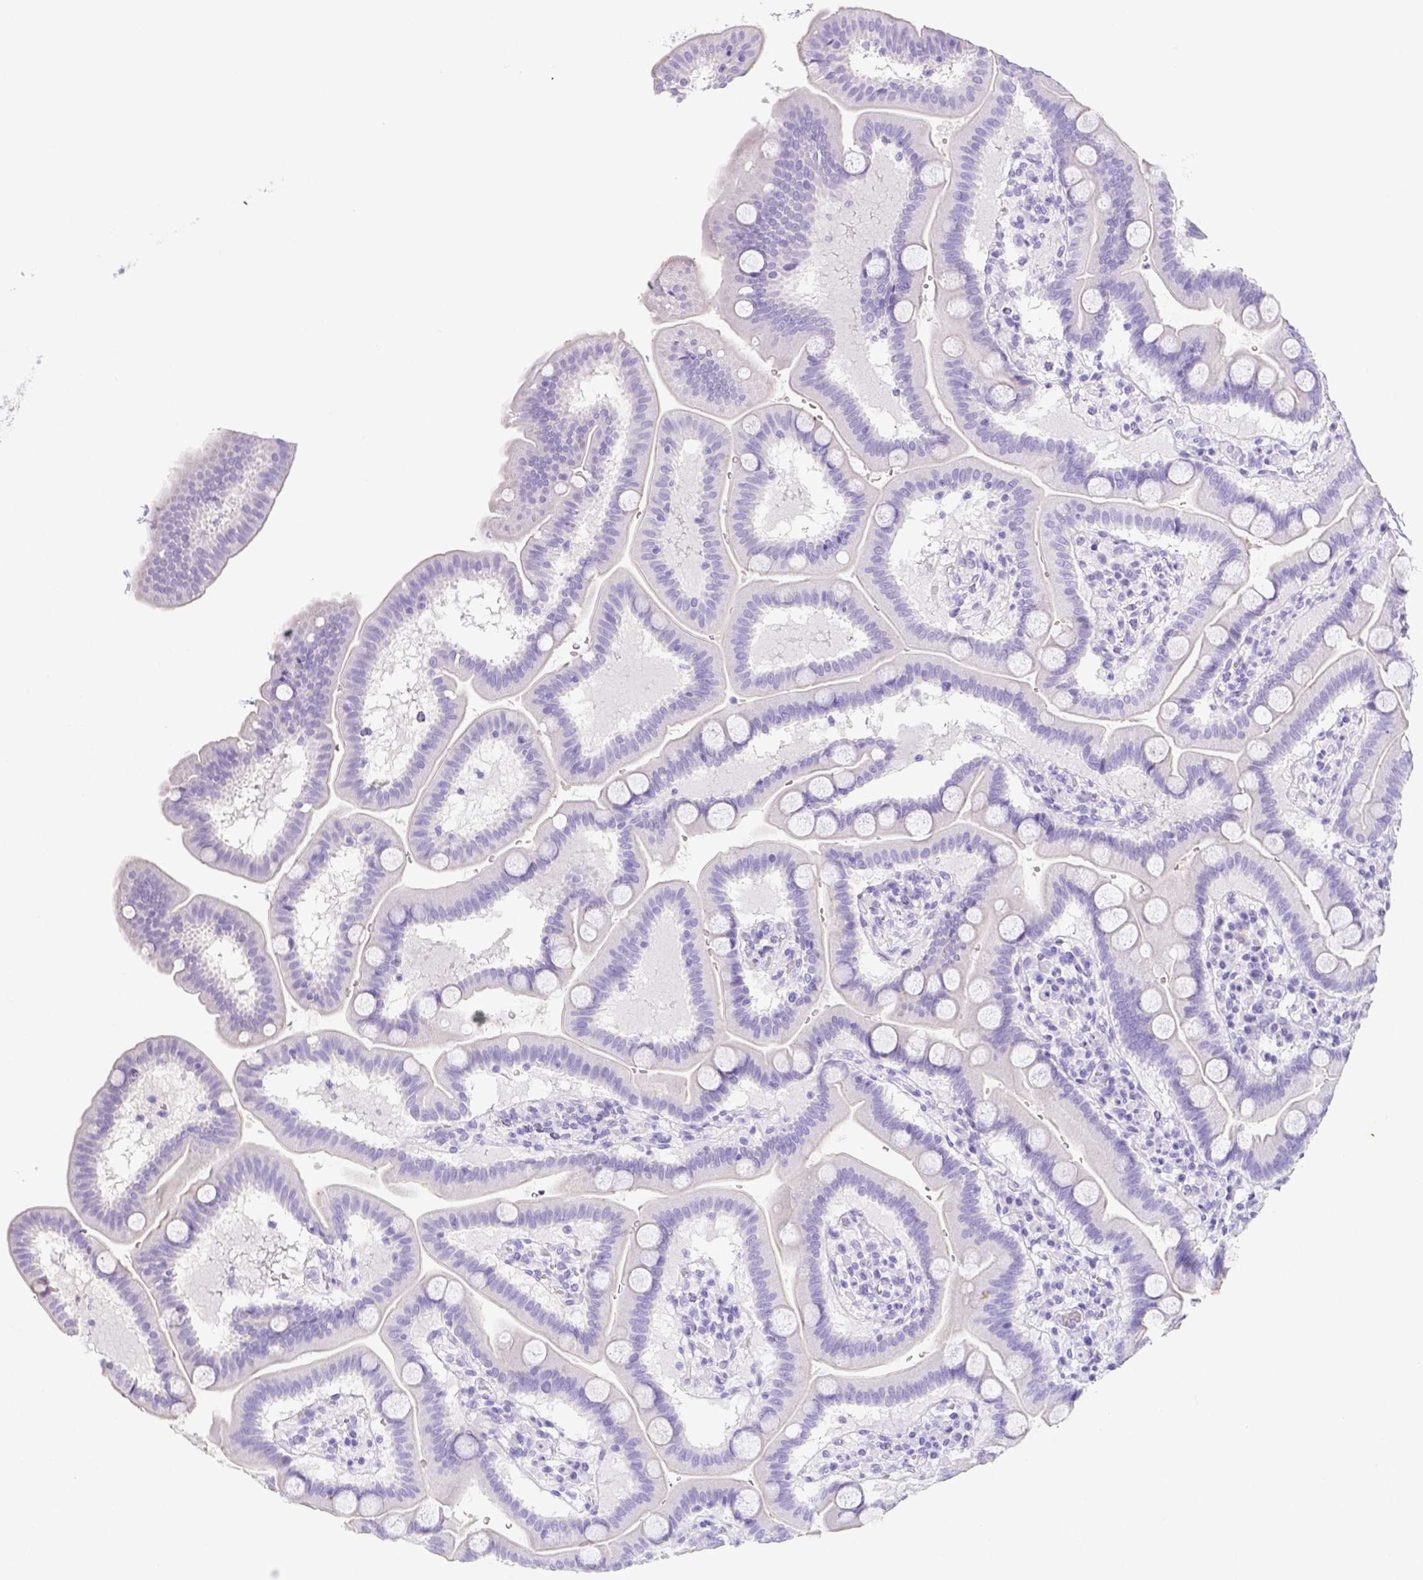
{"staining": {"intensity": "negative", "quantity": "none", "location": "none"}, "tissue": "duodenum", "cell_type": "Glandular cells", "image_type": "normal", "snomed": [{"axis": "morphology", "description": "Normal tissue, NOS"}, {"axis": "topography", "description": "Pancreas"}, {"axis": "topography", "description": "Duodenum"}], "caption": "A high-resolution histopathology image shows immunohistochemistry (IHC) staining of unremarkable duodenum, which shows no significant positivity in glandular cells.", "gene": "ARHGAP36", "patient": {"sex": "male", "age": 59}}